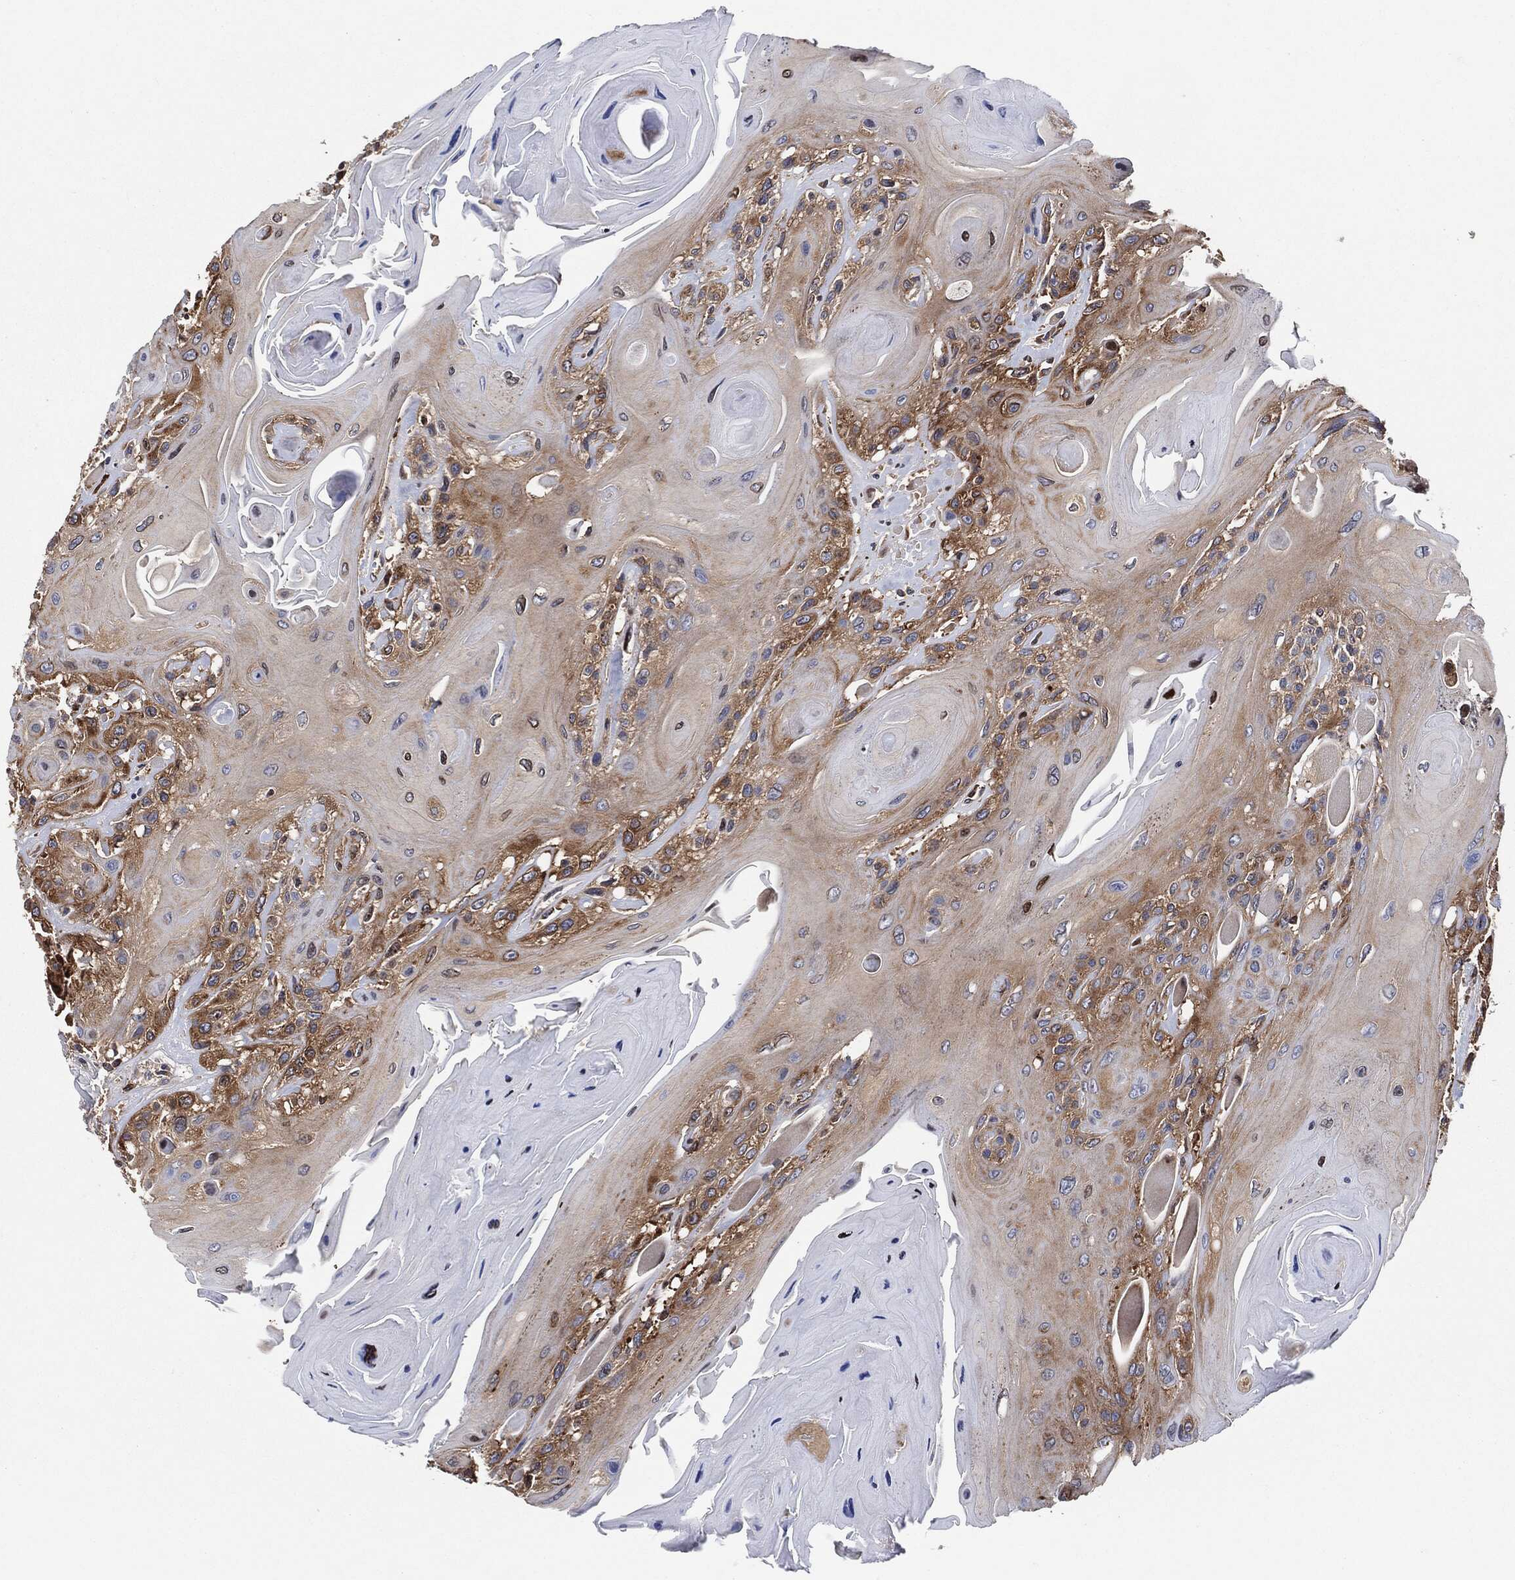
{"staining": {"intensity": "moderate", "quantity": "<25%", "location": "cytoplasmic/membranous"}, "tissue": "head and neck cancer", "cell_type": "Tumor cells", "image_type": "cancer", "snomed": [{"axis": "morphology", "description": "Squamous cell carcinoma, NOS"}, {"axis": "topography", "description": "Head-Neck"}], "caption": "This is a micrograph of IHC staining of head and neck squamous cell carcinoma, which shows moderate staining in the cytoplasmic/membranous of tumor cells.", "gene": "EIF2S2", "patient": {"sex": "female", "age": 59}}